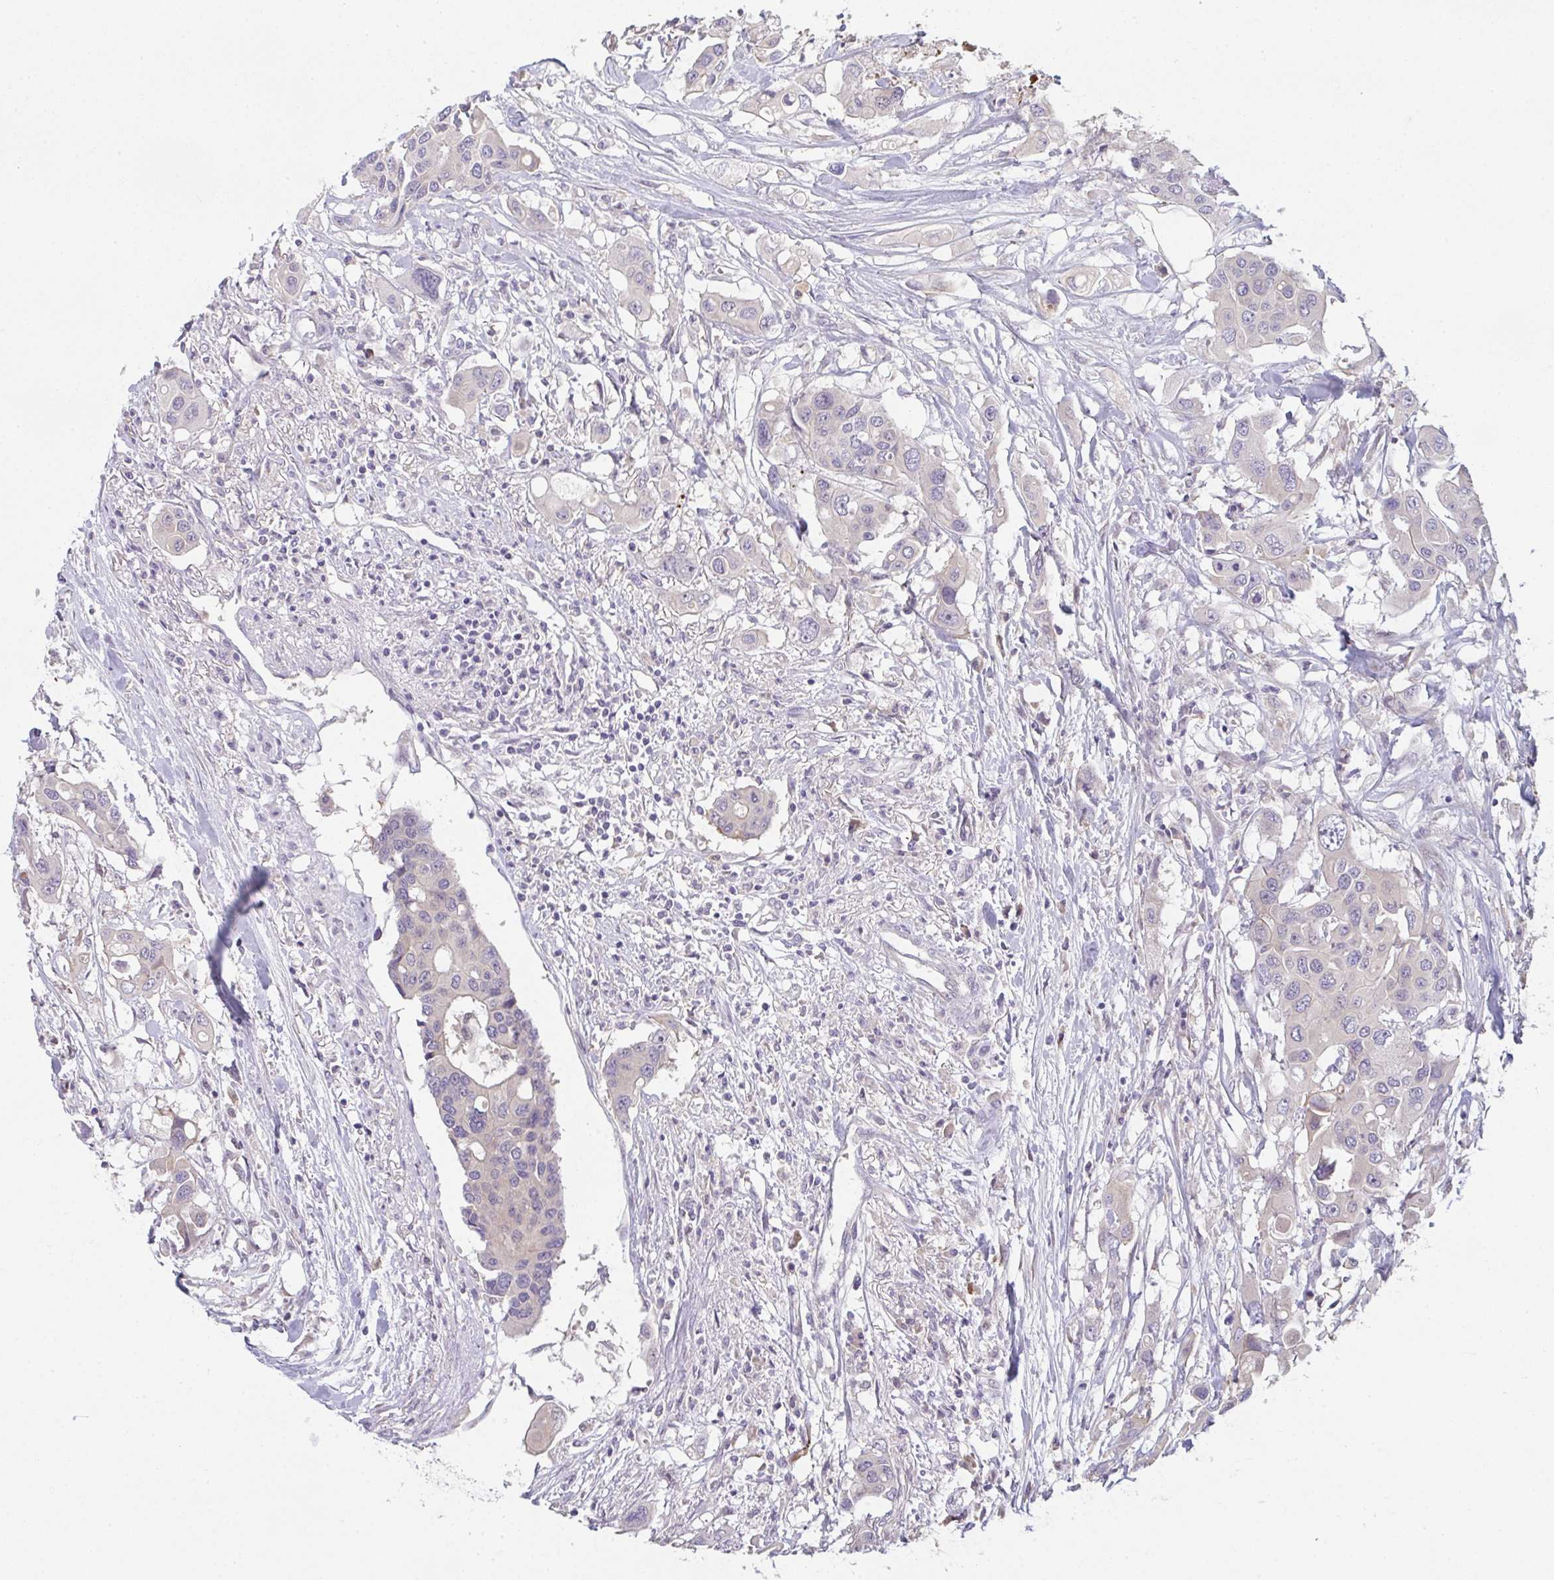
{"staining": {"intensity": "negative", "quantity": "none", "location": "none"}, "tissue": "colorectal cancer", "cell_type": "Tumor cells", "image_type": "cancer", "snomed": [{"axis": "morphology", "description": "Adenocarcinoma, NOS"}, {"axis": "topography", "description": "Colon"}], "caption": "Immunohistochemical staining of adenocarcinoma (colorectal) displays no significant expression in tumor cells.", "gene": "RIOK1", "patient": {"sex": "male", "age": 77}}